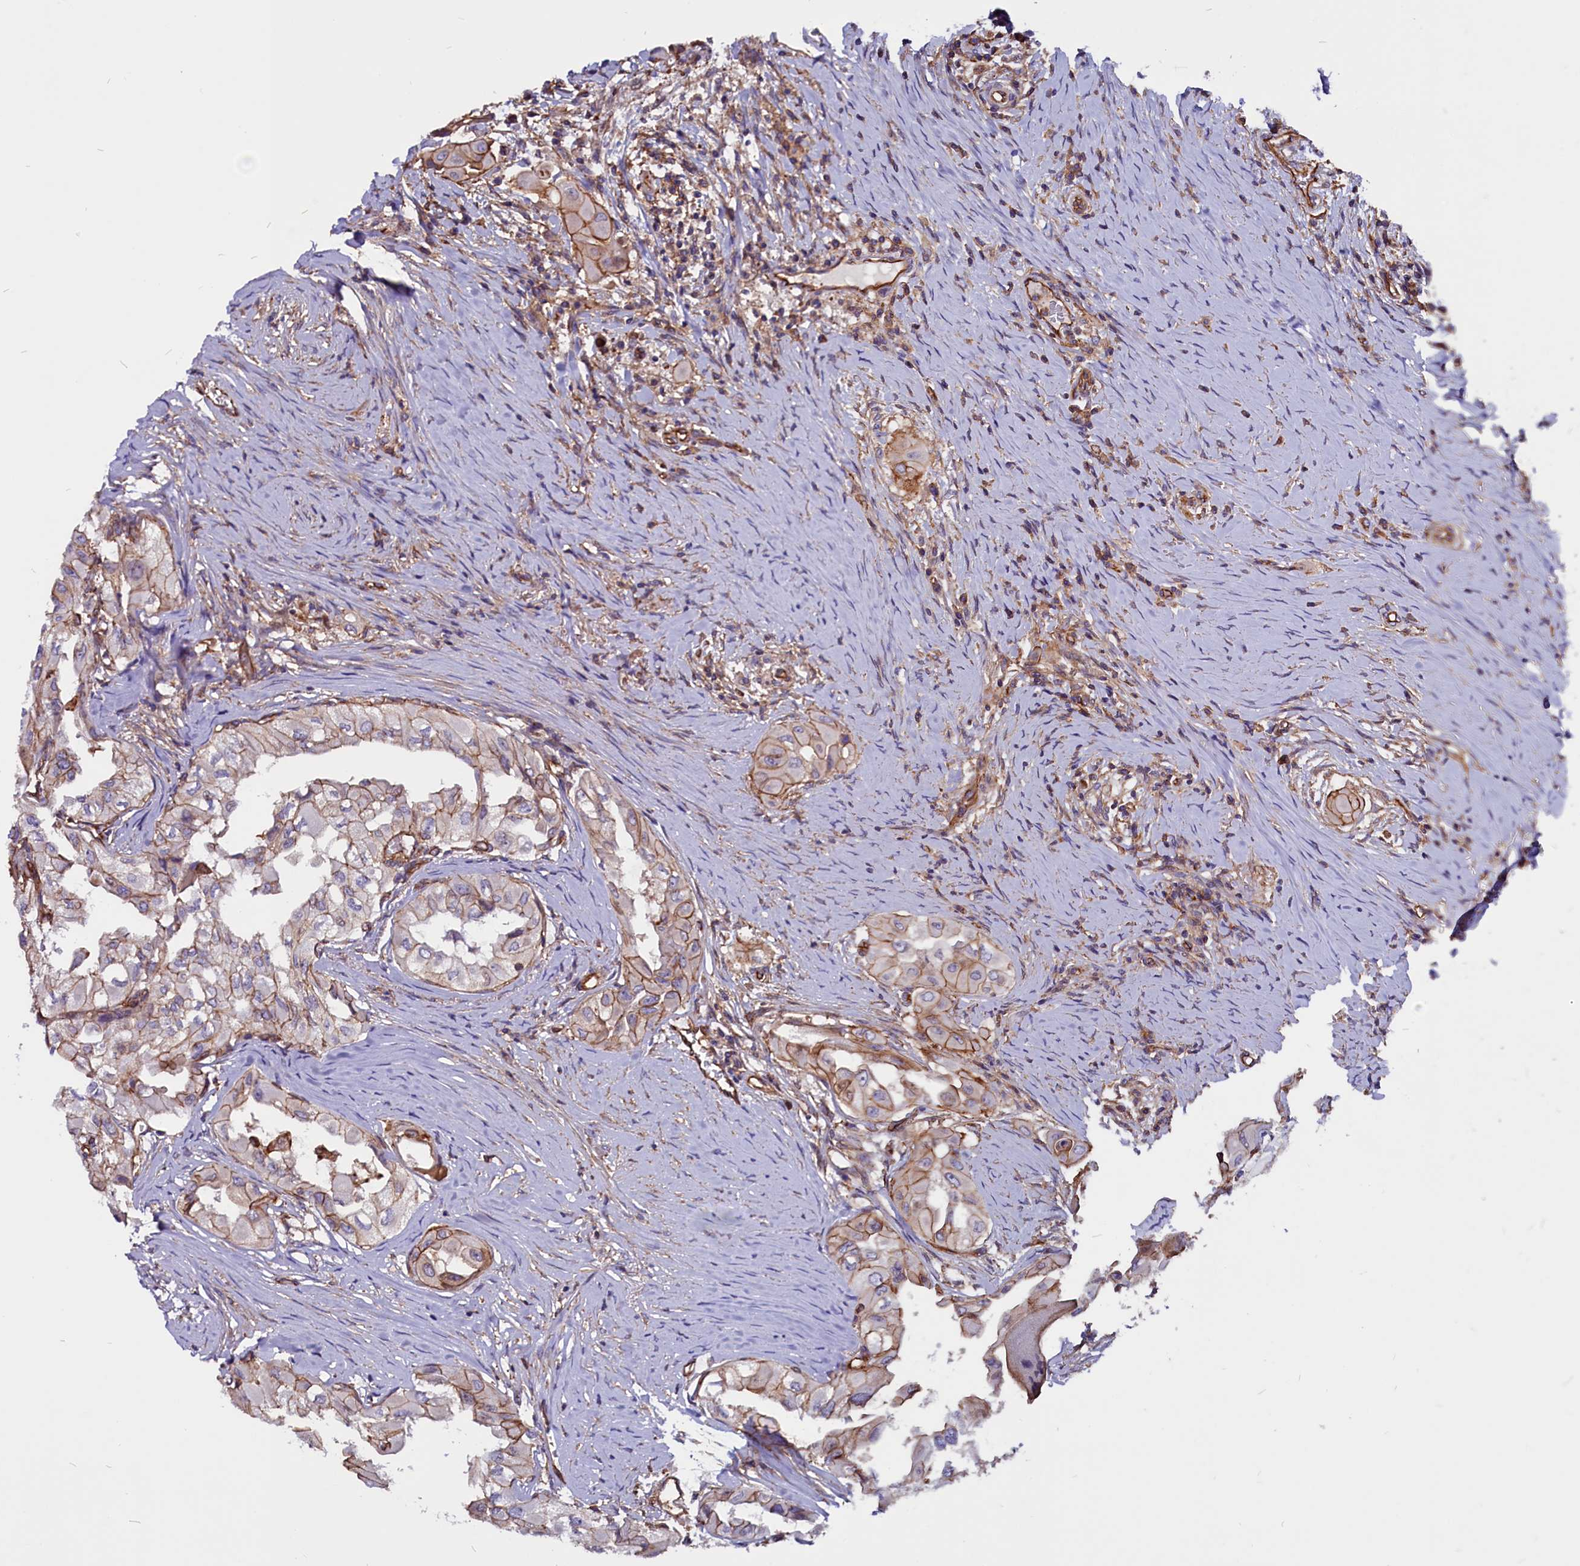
{"staining": {"intensity": "moderate", "quantity": "25%-75%", "location": "cytoplasmic/membranous"}, "tissue": "thyroid cancer", "cell_type": "Tumor cells", "image_type": "cancer", "snomed": [{"axis": "morphology", "description": "Papillary adenocarcinoma, NOS"}, {"axis": "topography", "description": "Thyroid gland"}], "caption": "High-magnification brightfield microscopy of papillary adenocarcinoma (thyroid) stained with DAB (brown) and counterstained with hematoxylin (blue). tumor cells exhibit moderate cytoplasmic/membranous positivity is appreciated in about25%-75% of cells.", "gene": "ZNF749", "patient": {"sex": "female", "age": 59}}